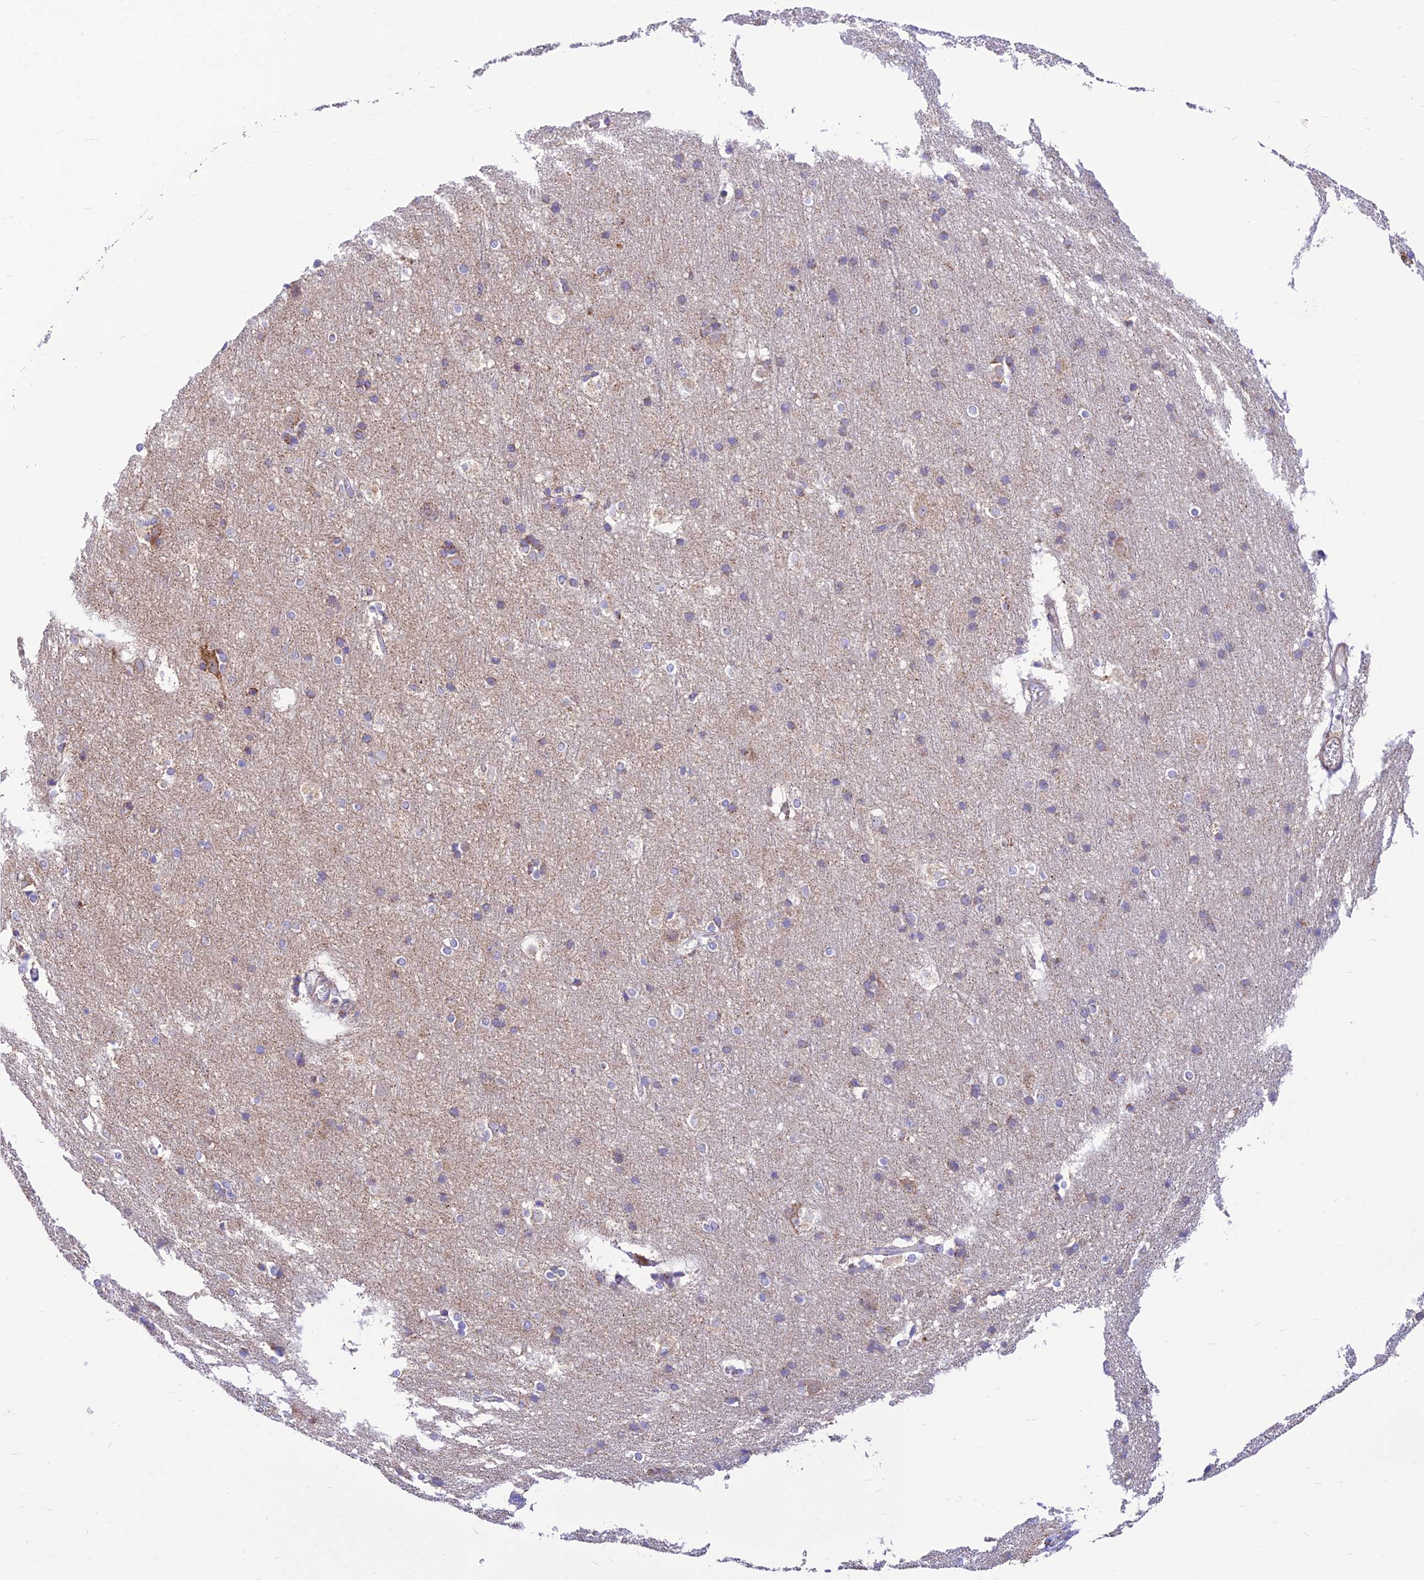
{"staining": {"intensity": "negative", "quantity": "none", "location": "none"}, "tissue": "cerebral cortex", "cell_type": "Endothelial cells", "image_type": "normal", "snomed": [{"axis": "morphology", "description": "Normal tissue, NOS"}, {"axis": "topography", "description": "Cerebral cortex"}], "caption": "Immunohistochemistry (IHC) of unremarkable human cerebral cortex shows no staining in endothelial cells.", "gene": "FAM186B", "patient": {"sex": "male", "age": 54}}